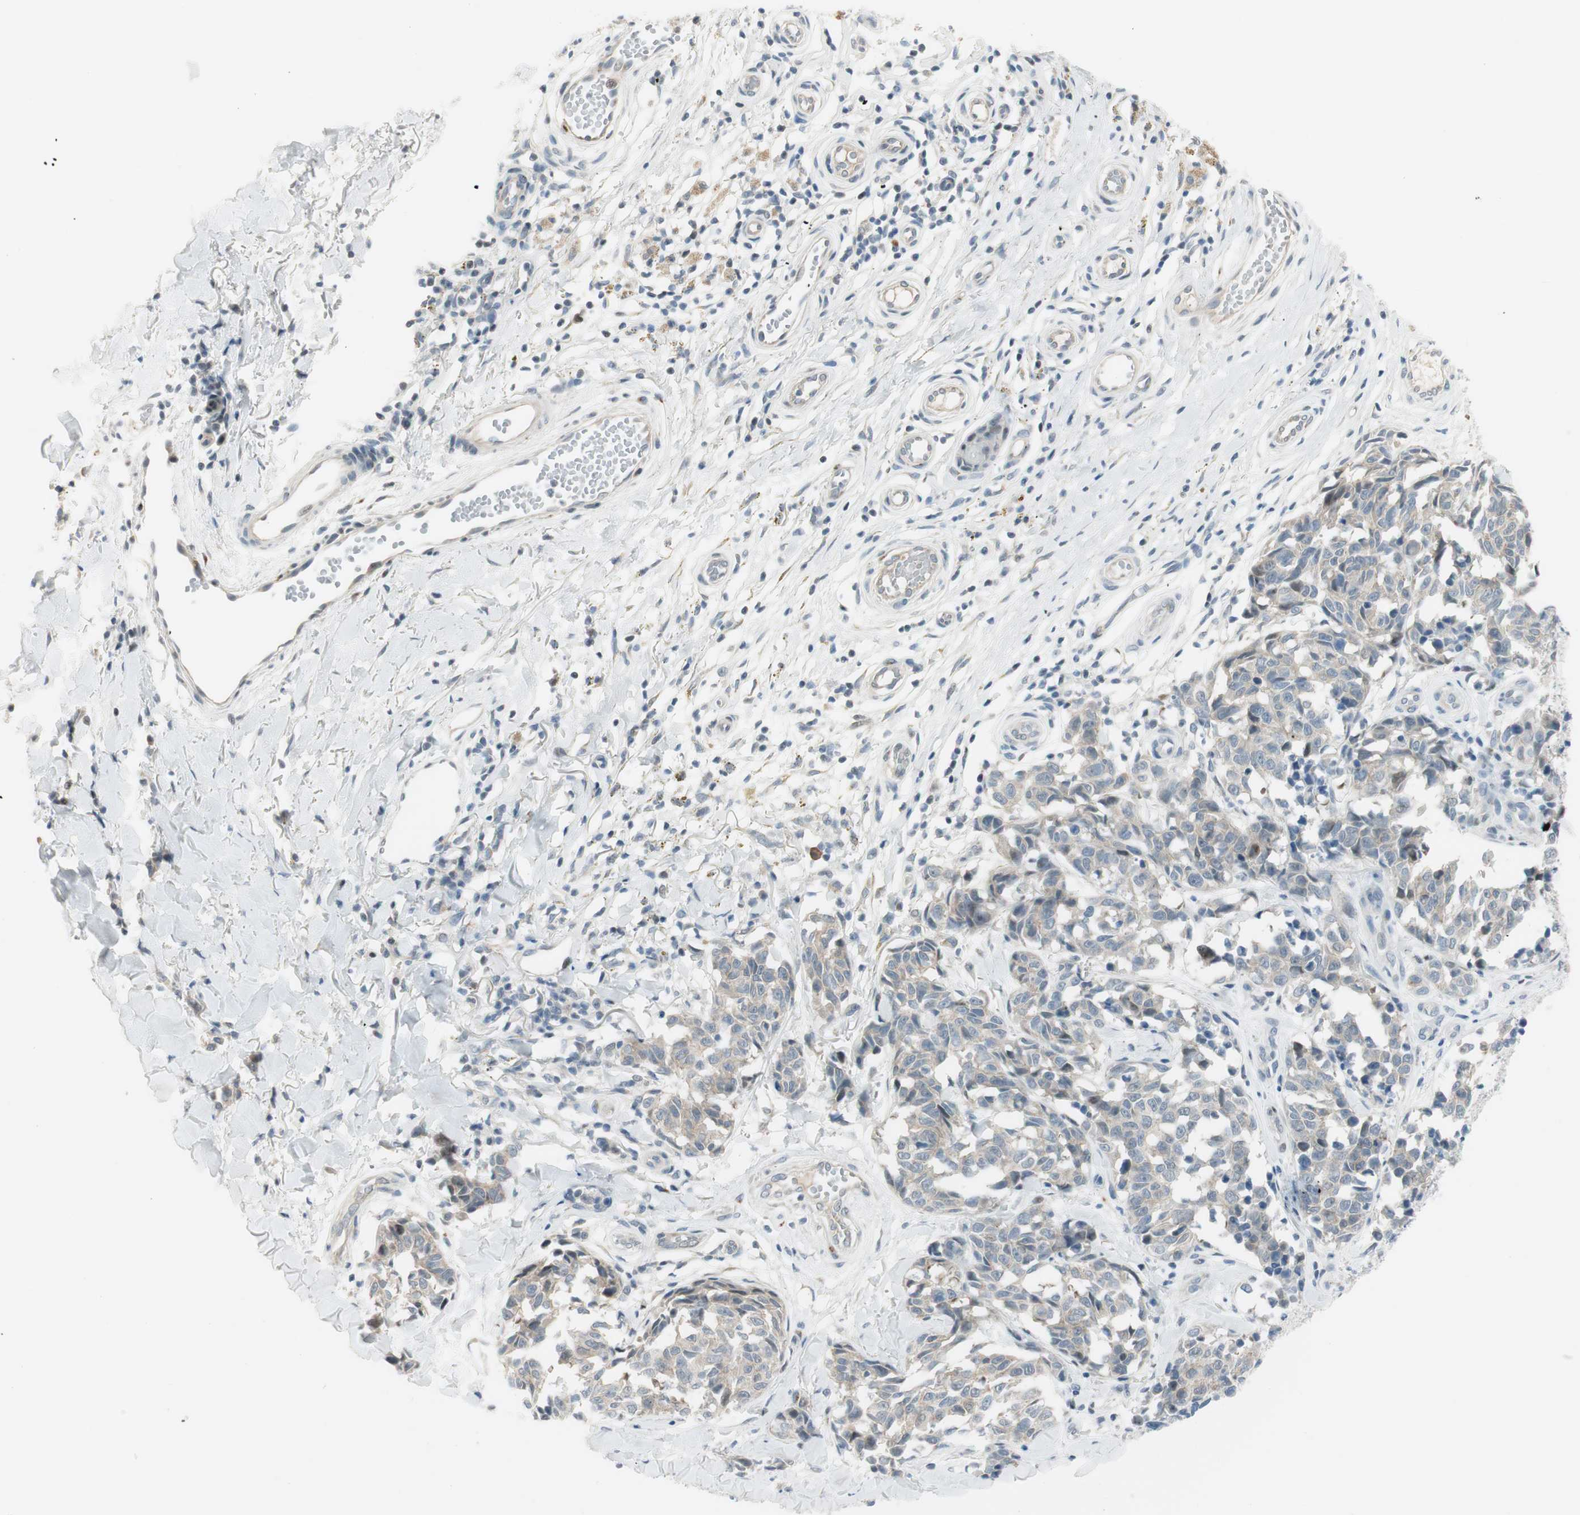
{"staining": {"intensity": "negative", "quantity": "none", "location": "none"}, "tissue": "melanoma", "cell_type": "Tumor cells", "image_type": "cancer", "snomed": [{"axis": "morphology", "description": "Malignant melanoma, NOS"}, {"axis": "topography", "description": "Skin"}], "caption": "Melanoma was stained to show a protein in brown. There is no significant expression in tumor cells. The staining is performed using DAB brown chromogen with nuclei counter-stained in using hematoxylin.", "gene": "B4GALNT1", "patient": {"sex": "female", "age": 64}}